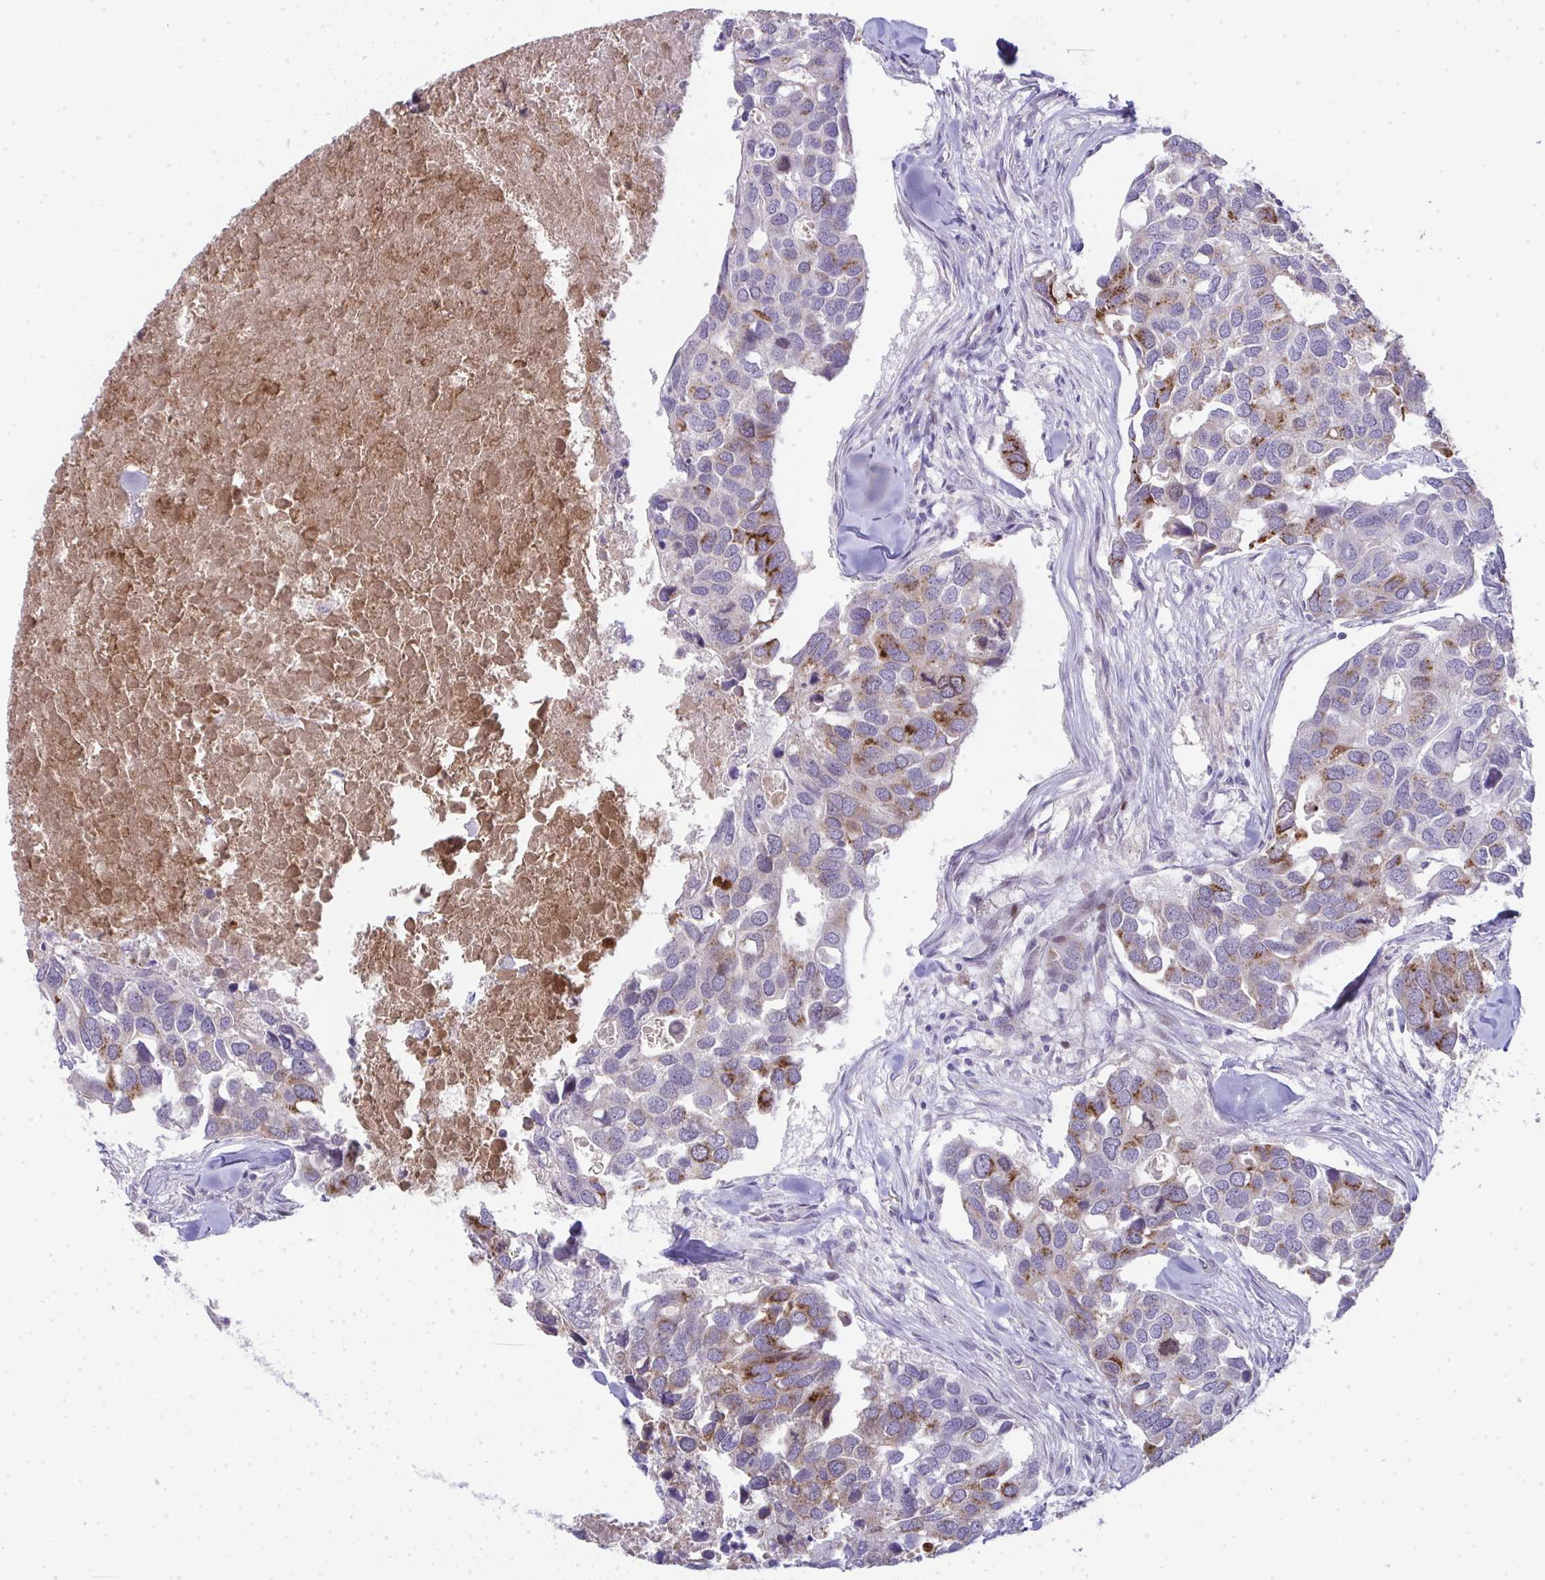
{"staining": {"intensity": "strong", "quantity": "<25%", "location": "cytoplasmic/membranous"}, "tissue": "breast cancer", "cell_type": "Tumor cells", "image_type": "cancer", "snomed": [{"axis": "morphology", "description": "Duct carcinoma"}, {"axis": "topography", "description": "Breast"}], "caption": "IHC photomicrograph of infiltrating ductal carcinoma (breast) stained for a protein (brown), which shows medium levels of strong cytoplasmic/membranous positivity in about <25% of tumor cells.", "gene": "GALNT16", "patient": {"sex": "female", "age": 83}}